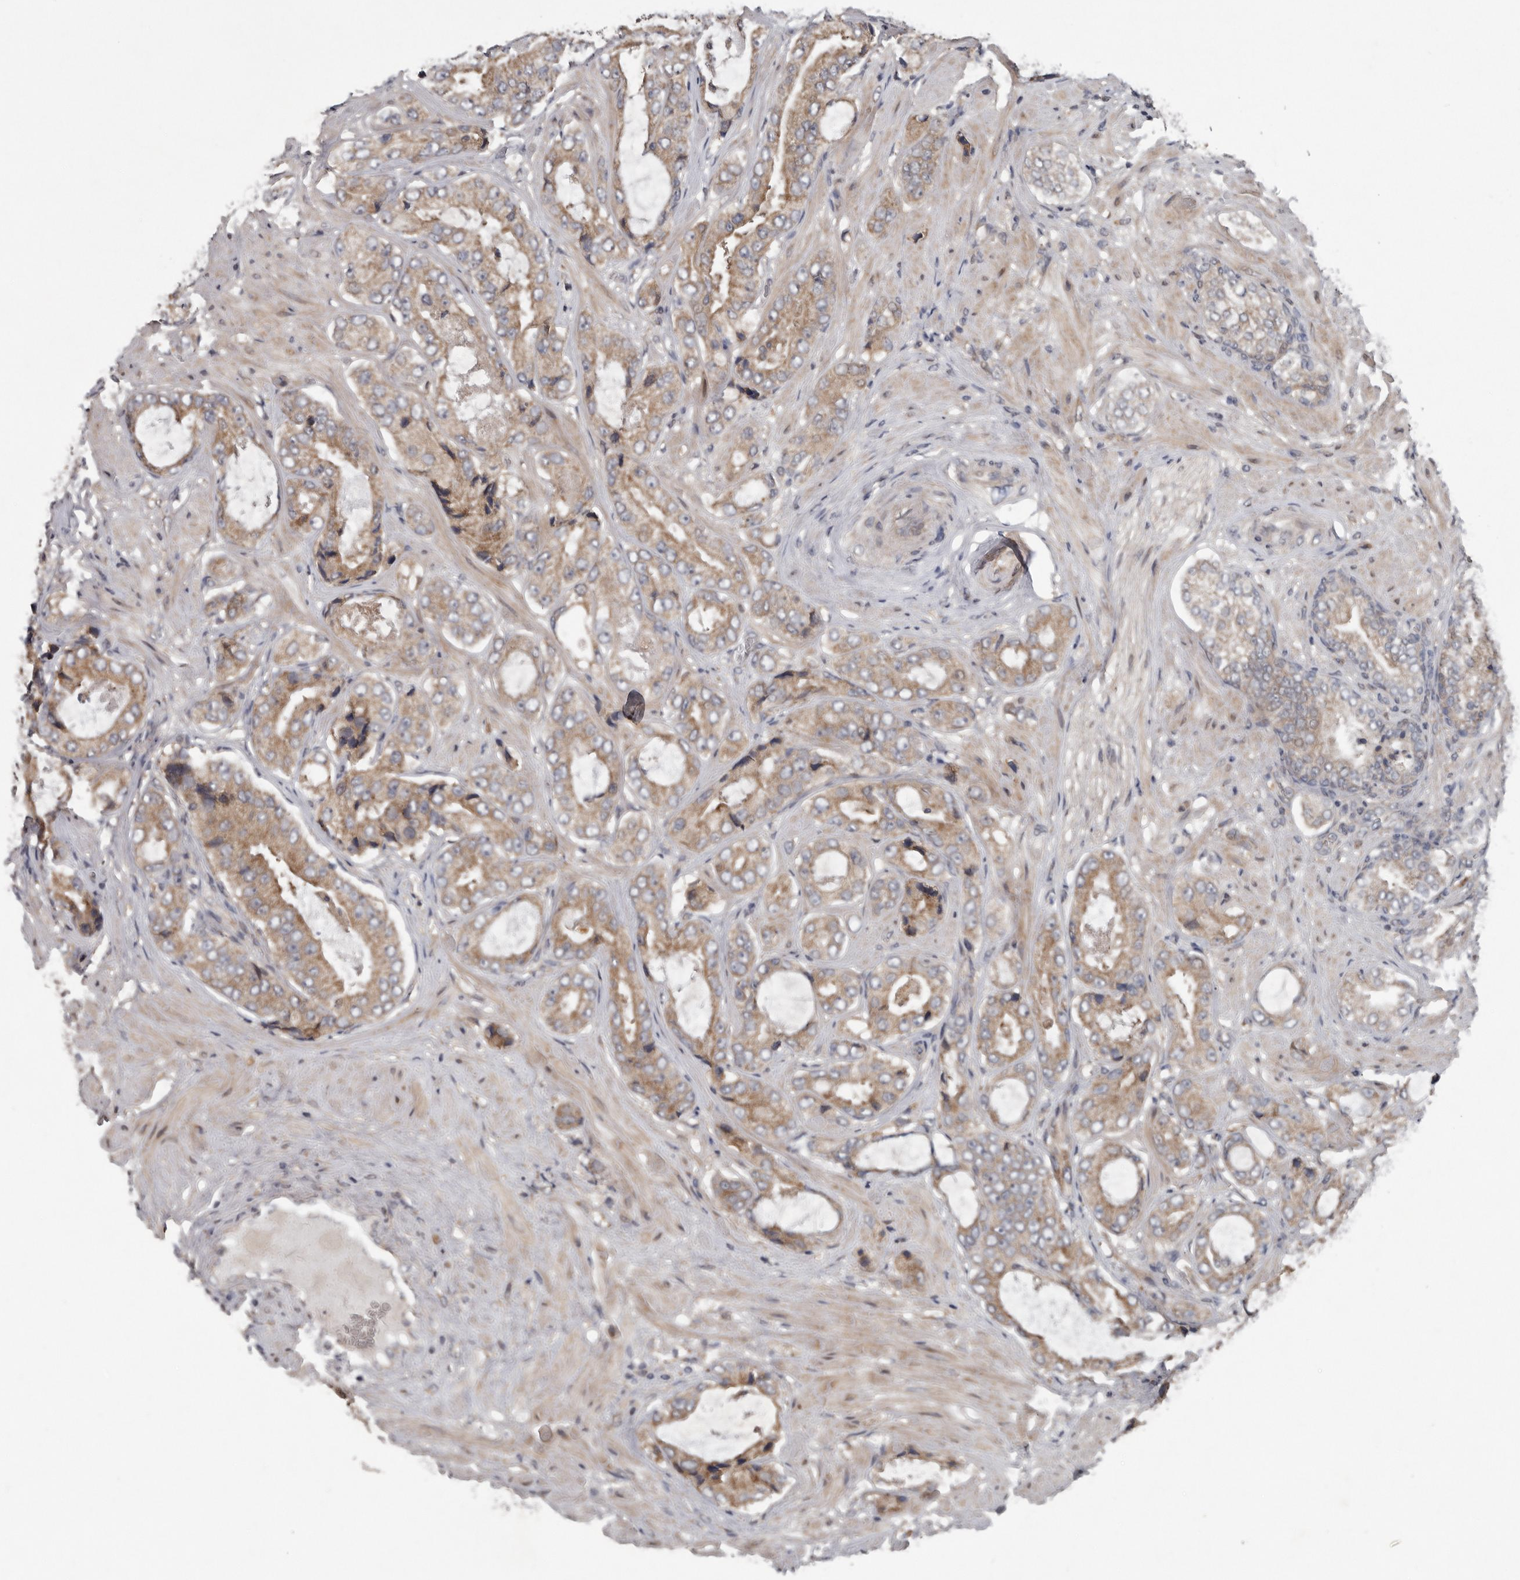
{"staining": {"intensity": "moderate", "quantity": "25%-75%", "location": "cytoplasmic/membranous"}, "tissue": "prostate cancer", "cell_type": "Tumor cells", "image_type": "cancer", "snomed": [{"axis": "morphology", "description": "Adenocarcinoma, High grade"}, {"axis": "topography", "description": "Prostate"}], "caption": "Tumor cells reveal medium levels of moderate cytoplasmic/membranous positivity in about 25%-75% of cells in prostate cancer (adenocarcinoma (high-grade)). Using DAB (3,3'-diaminobenzidine) (brown) and hematoxylin (blue) stains, captured at high magnification using brightfield microscopy.", "gene": "CHML", "patient": {"sex": "male", "age": 59}}